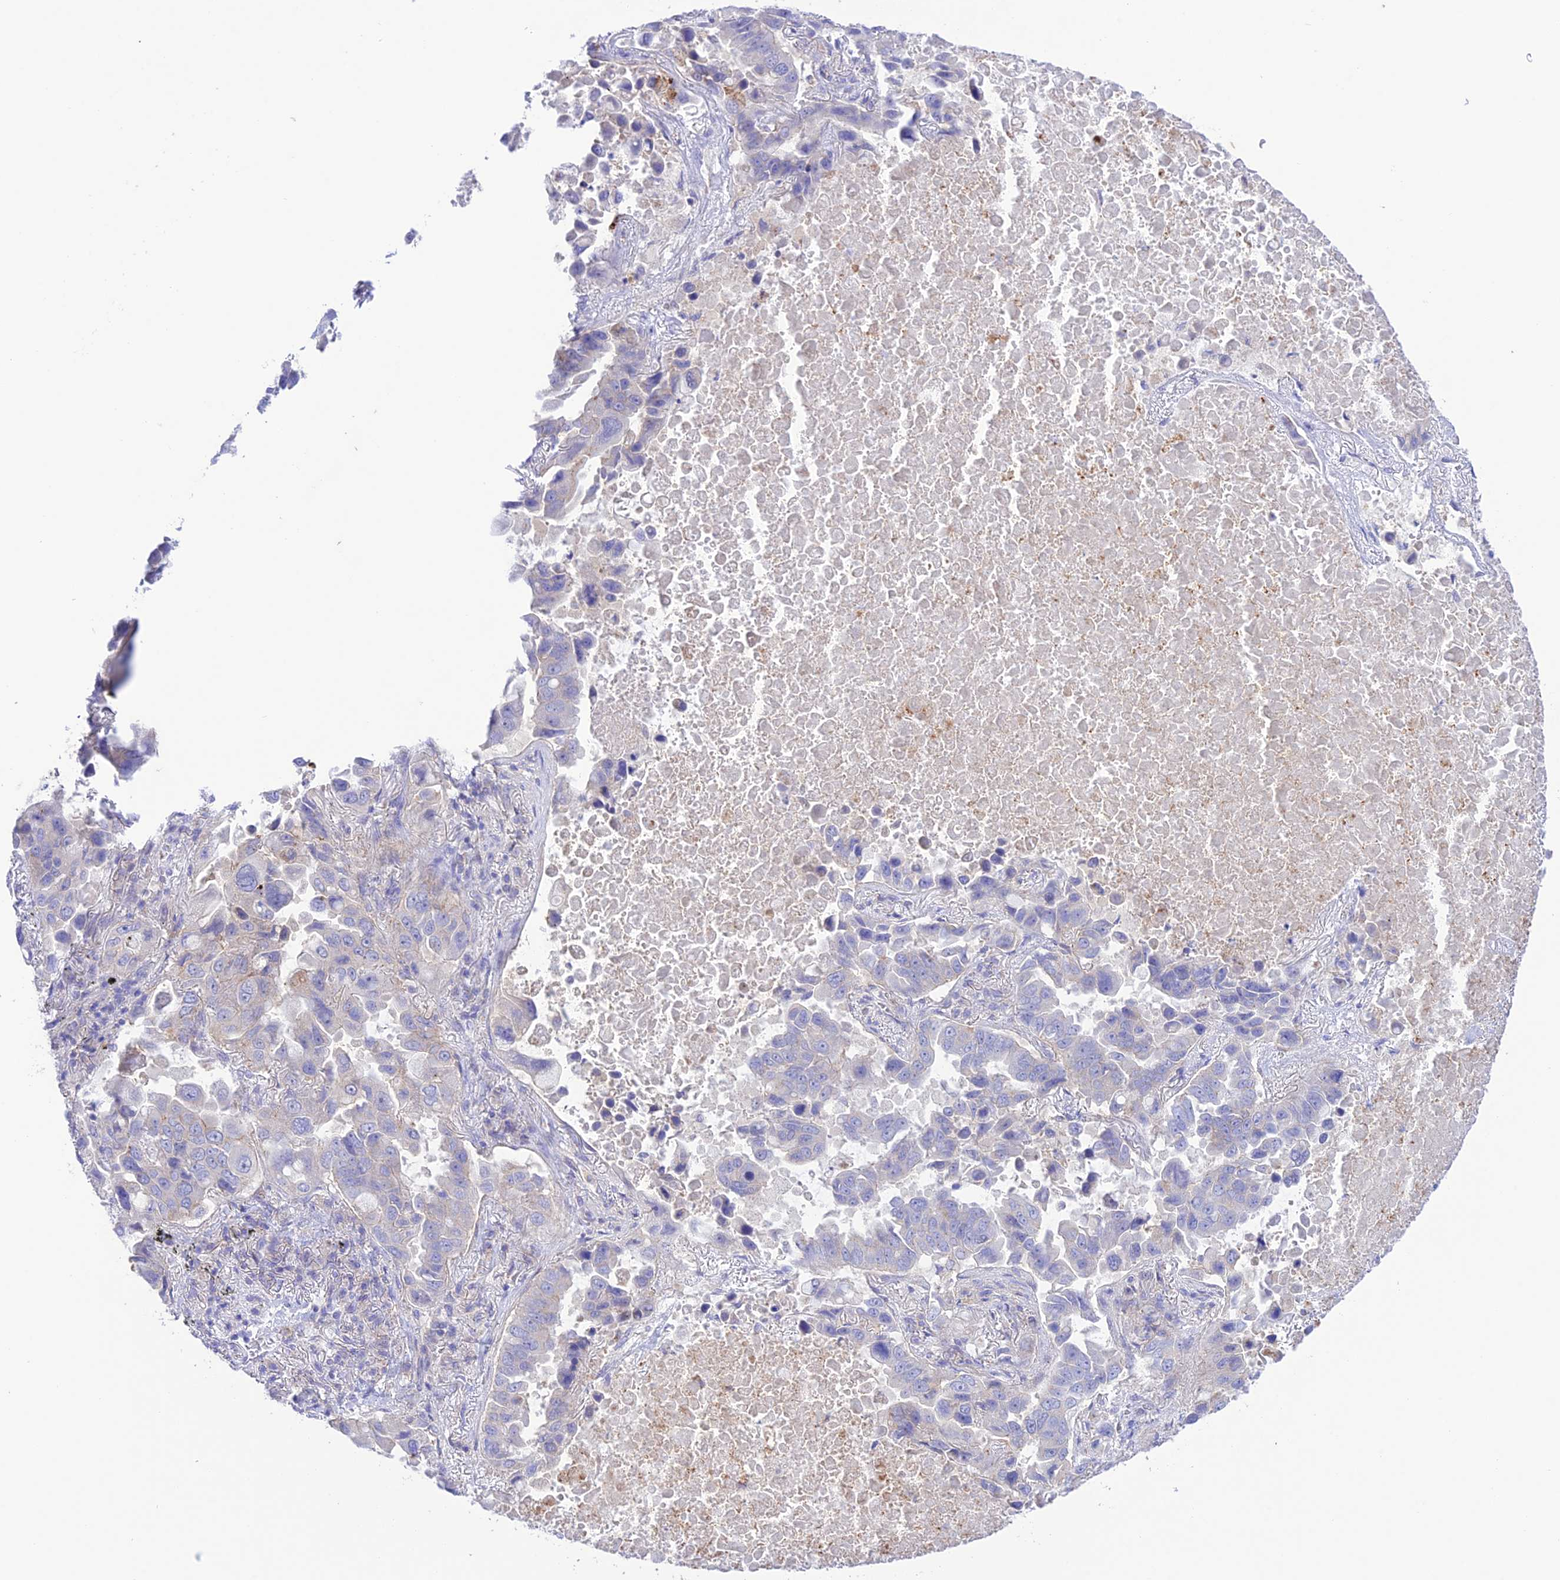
{"staining": {"intensity": "negative", "quantity": "none", "location": "none"}, "tissue": "lung cancer", "cell_type": "Tumor cells", "image_type": "cancer", "snomed": [{"axis": "morphology", "description": "Adenocarcinoma, NOS"}, {"axis": "topography", "description": "Lung"}], "caption": "There is no significant expression in tumor cells of adenocarcinoma (lung).", "gene": "CHSY3", "patient": {"sex": "male", "age": 64}}